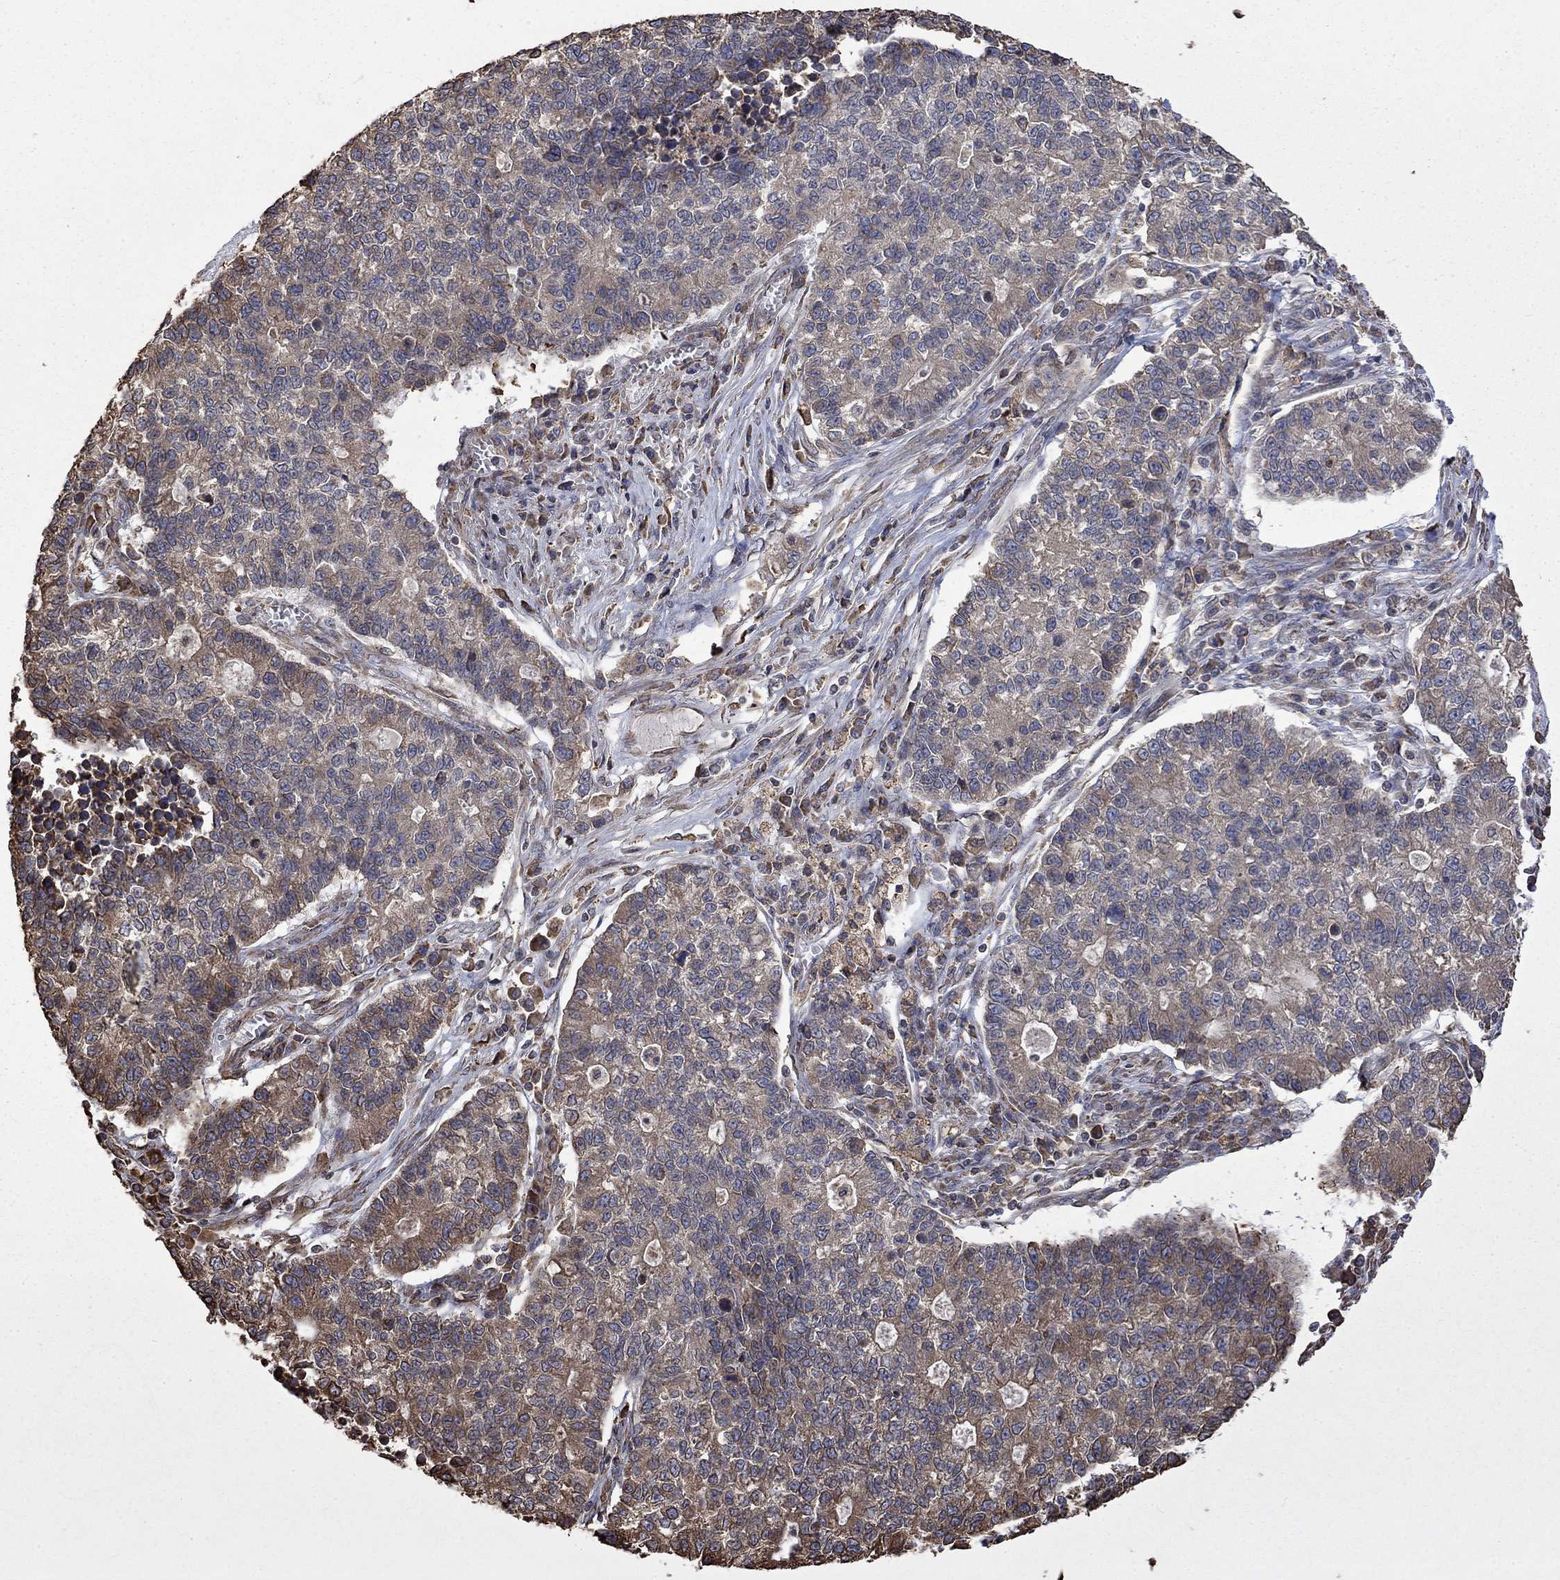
{"staining": {"intensity": "weak", "quantity": "25%-75%", "location": "cytoplasmic/membranous"}, "tissue": "lung cancer", "cell_type": "Tumor cells", "image_type": "cancer", "snomed": [{"axis": "morphology", "description": "Adenocarcinoma, NOS"}, {"axis": "topography", "description": "Lung"}], "caption": "This is a histology image of immunohistochemistry staining of lung cancer, which shows weak positivity in the cytoplasmic/membranous of tumor cells.", "gene": "ESRRA", "patient": {"sex": "male", "age": 57}}